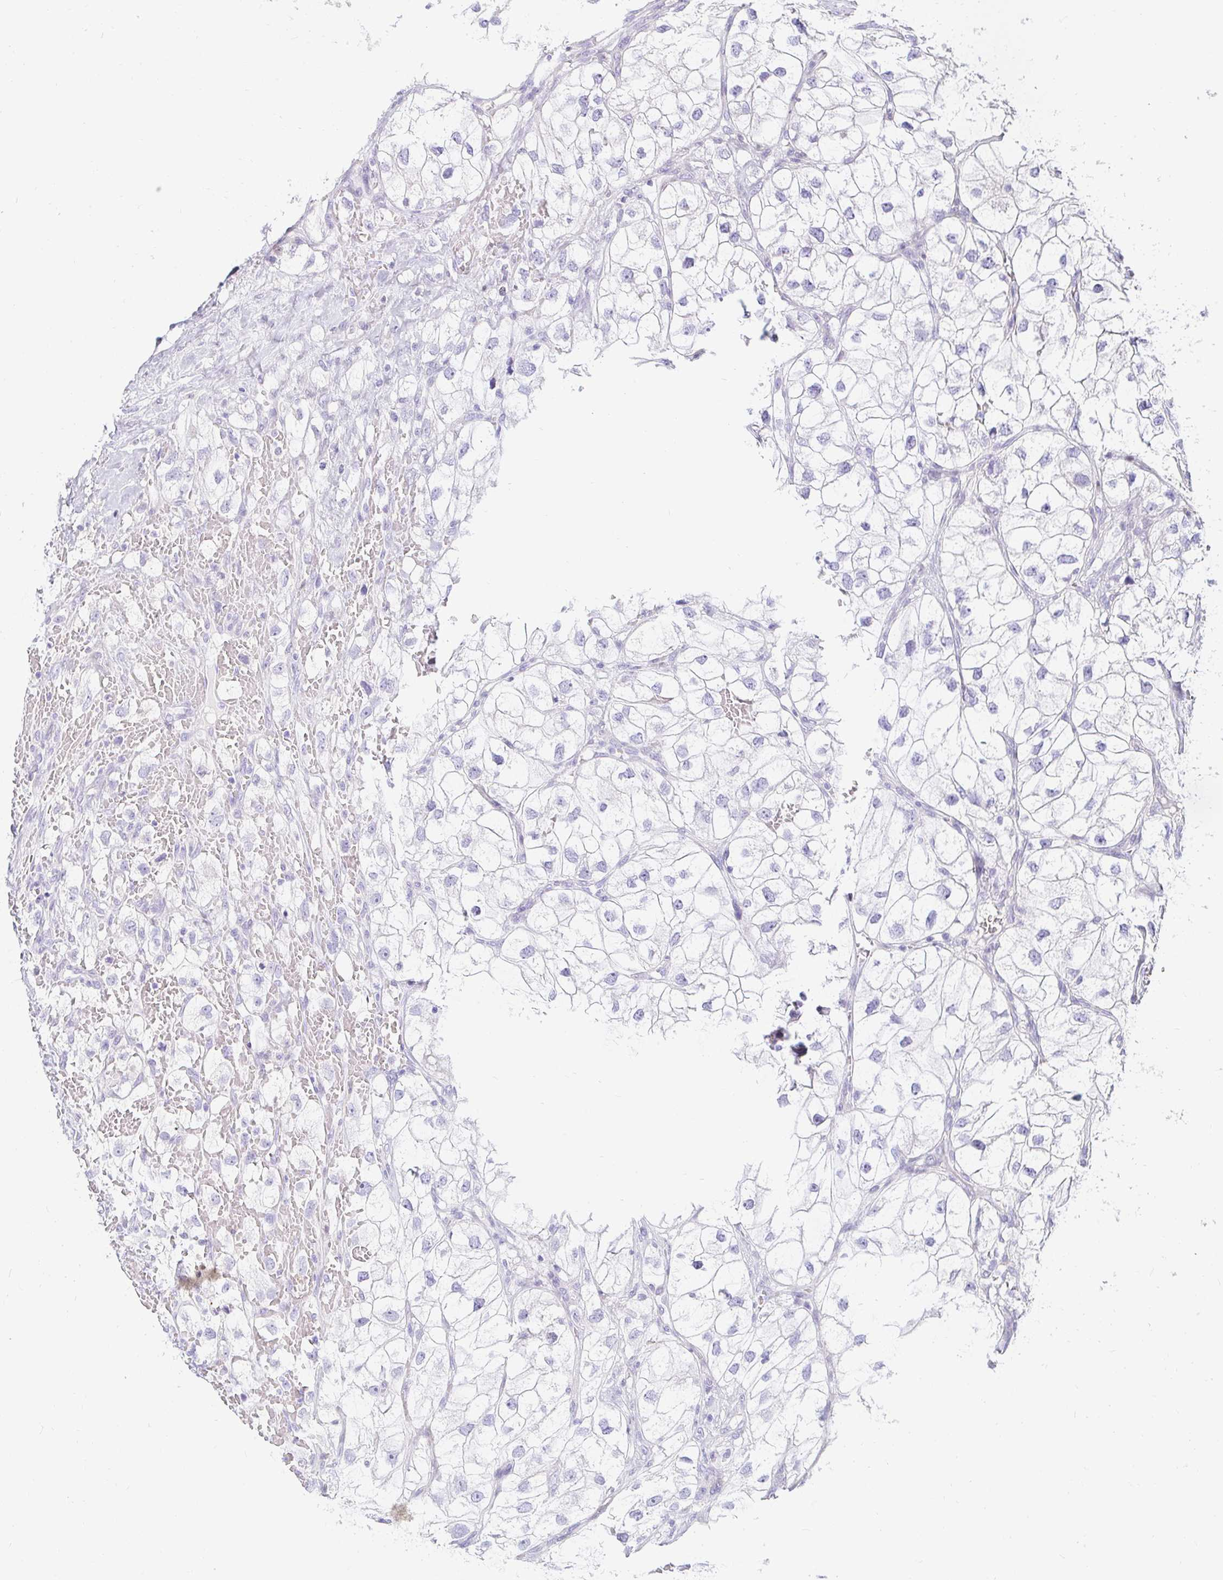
{"staining": {"intensity": "negative", "quantity": "none", "location": "none"}, "tissue": "renal cancer", "cell_type": "Tumor cells", "image_type": "cancer", "snomed": [{"axis": "morphology", "description": "Adenocarcinoma, NOS"}, {"axis": "topography", "description": "Kidney"}], "caption": "Immunohistochemistry of human adenocarcinoma (renal) shows no staining in tumor cells. Brightfield microscopy of immunohistochemistry (IHC) stained with DAB (brown) and hematoxylin (blue), captured at high magnification.", "gene": "CAPSL", "patient": {"sex": "male", "age": 59}}